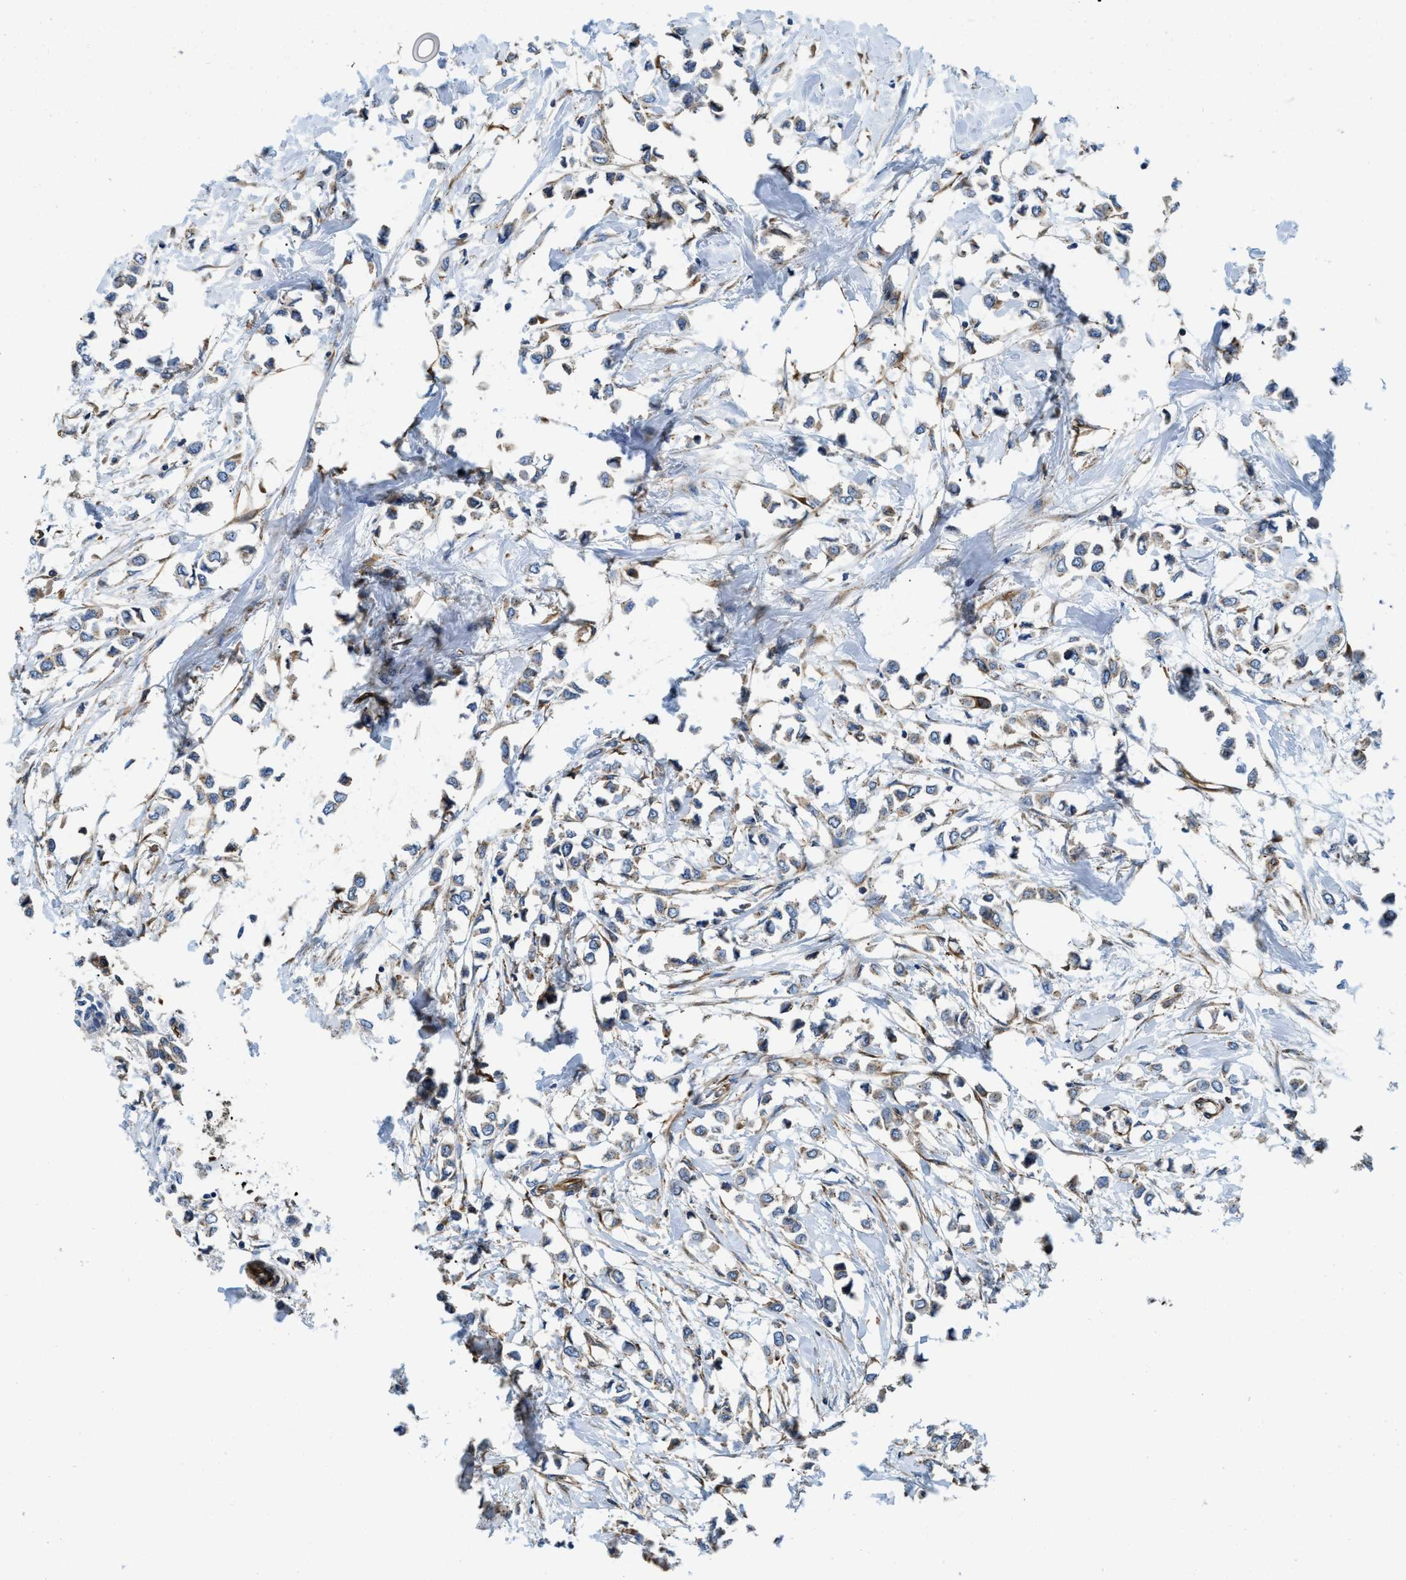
{"staining": {"intensity": "weak", "quantity": "25%-75%", "location": "cytoplasmic/membranous"}, "tissue": "breast cancer", "cell_type": "Tumor cells", "image_type": "cancer", "snomed": [{"axis": "morphology", "description": "Lobular carcinoma"}, {"axis": "topography", "description": "Breast"}], "caption": "This is a micrograph of IHC staining of breast cancer (lobular carcinoma), which shows weak expression in the cytoplasmic/membranous of tumor cells.", "gene": "HSD17B12", "patient": {"sex": "female", "age": 51}}